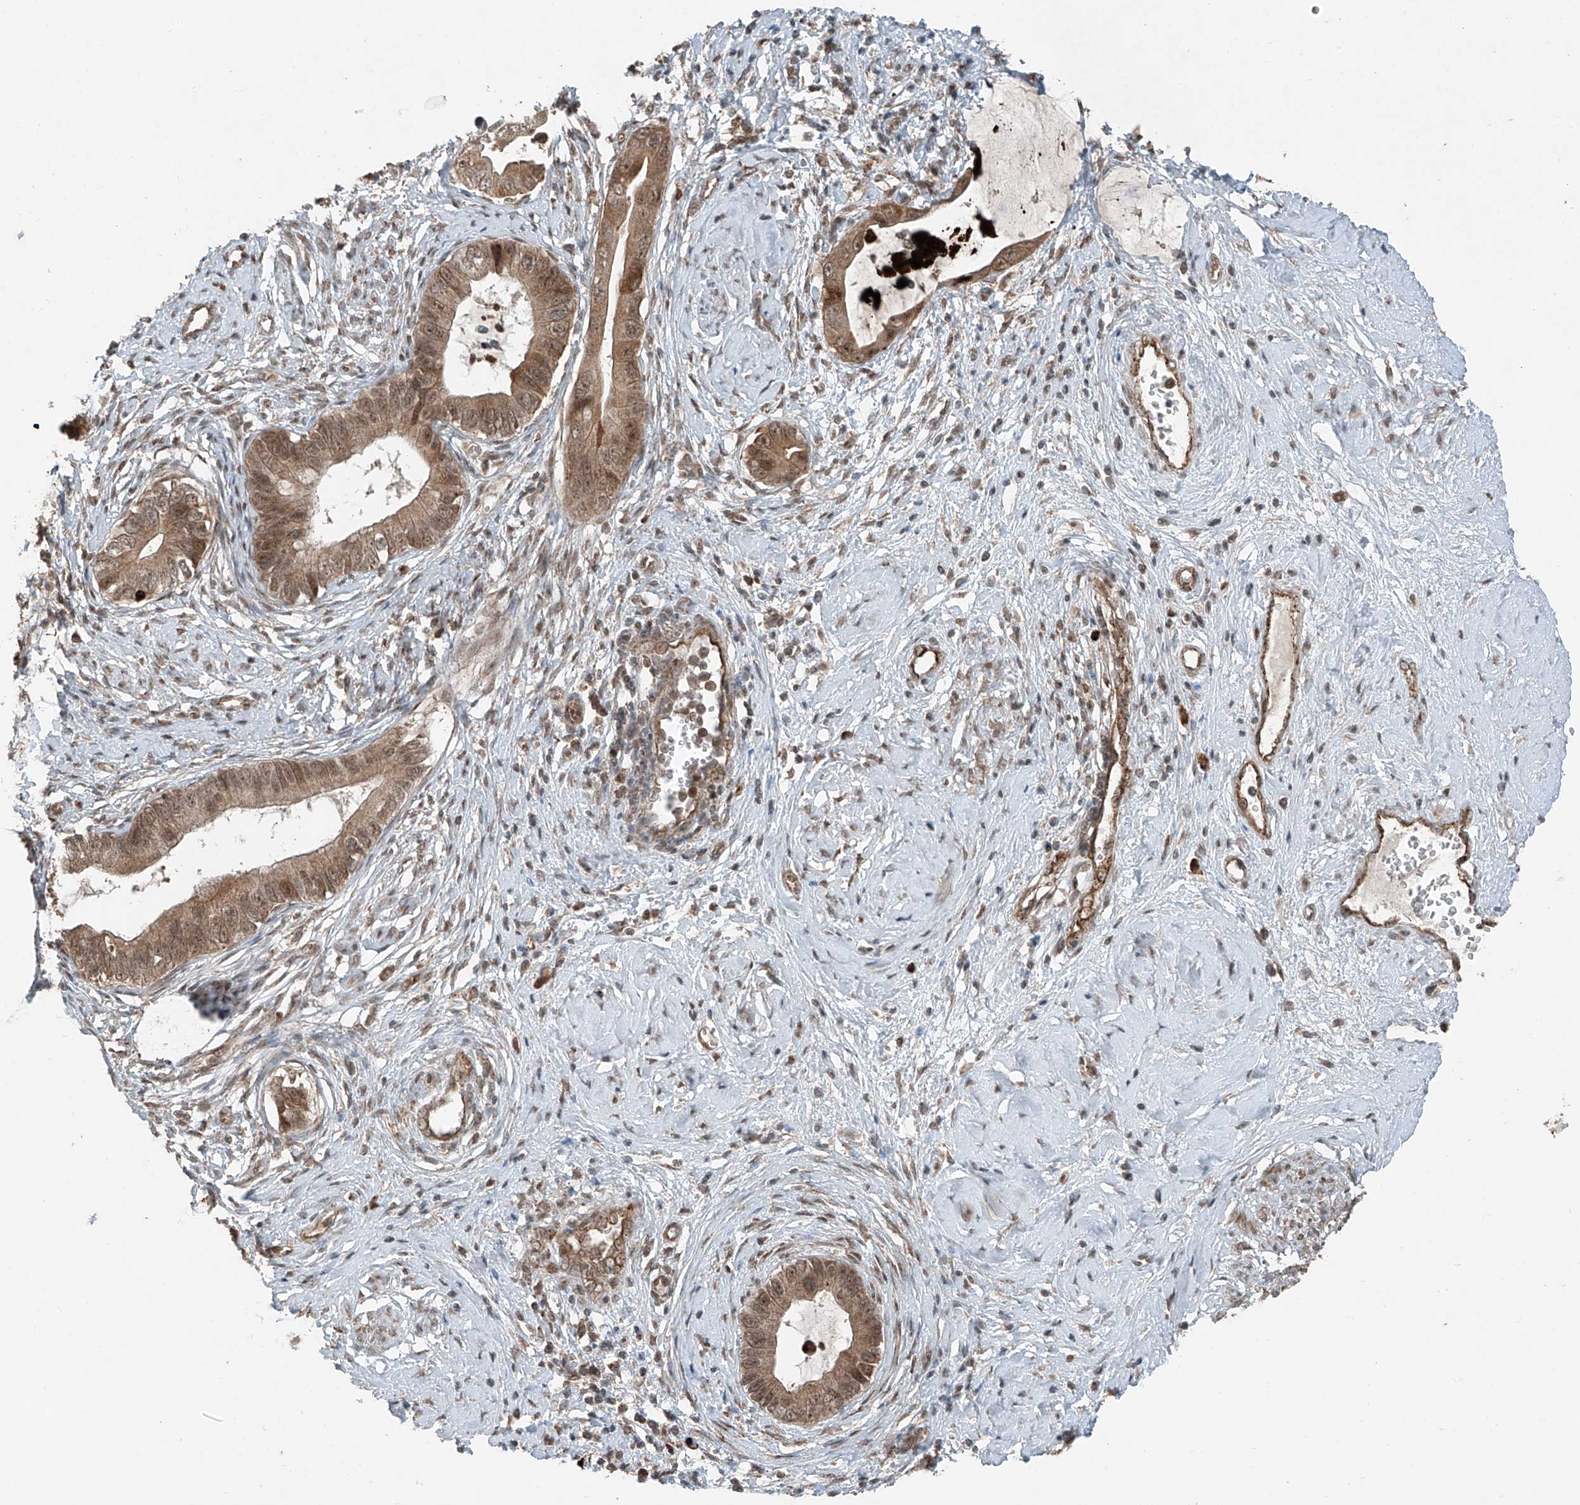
{"staining": {"intensity": "moderate", "quantity": ">75%", "location": "cytoplasmic/membranous,nuclear"}, "tissue": "cervical cancer", "cell_type": "Tumor cells", "image_type": "cancer", "snomed": [{"axis": "morphology", "description": "Adenocarcinoma, NOS"}, {"axis": "topography", "description": "Cervix"}], "caption": "Brown immunohistochemical staining in cervical cancer displays moderate cytoplasmic/membranous and nuclear positivity in about >75% of tumor cells.", "gene": "ZNF620", "patient": {"sex": "female", "age": 44}}